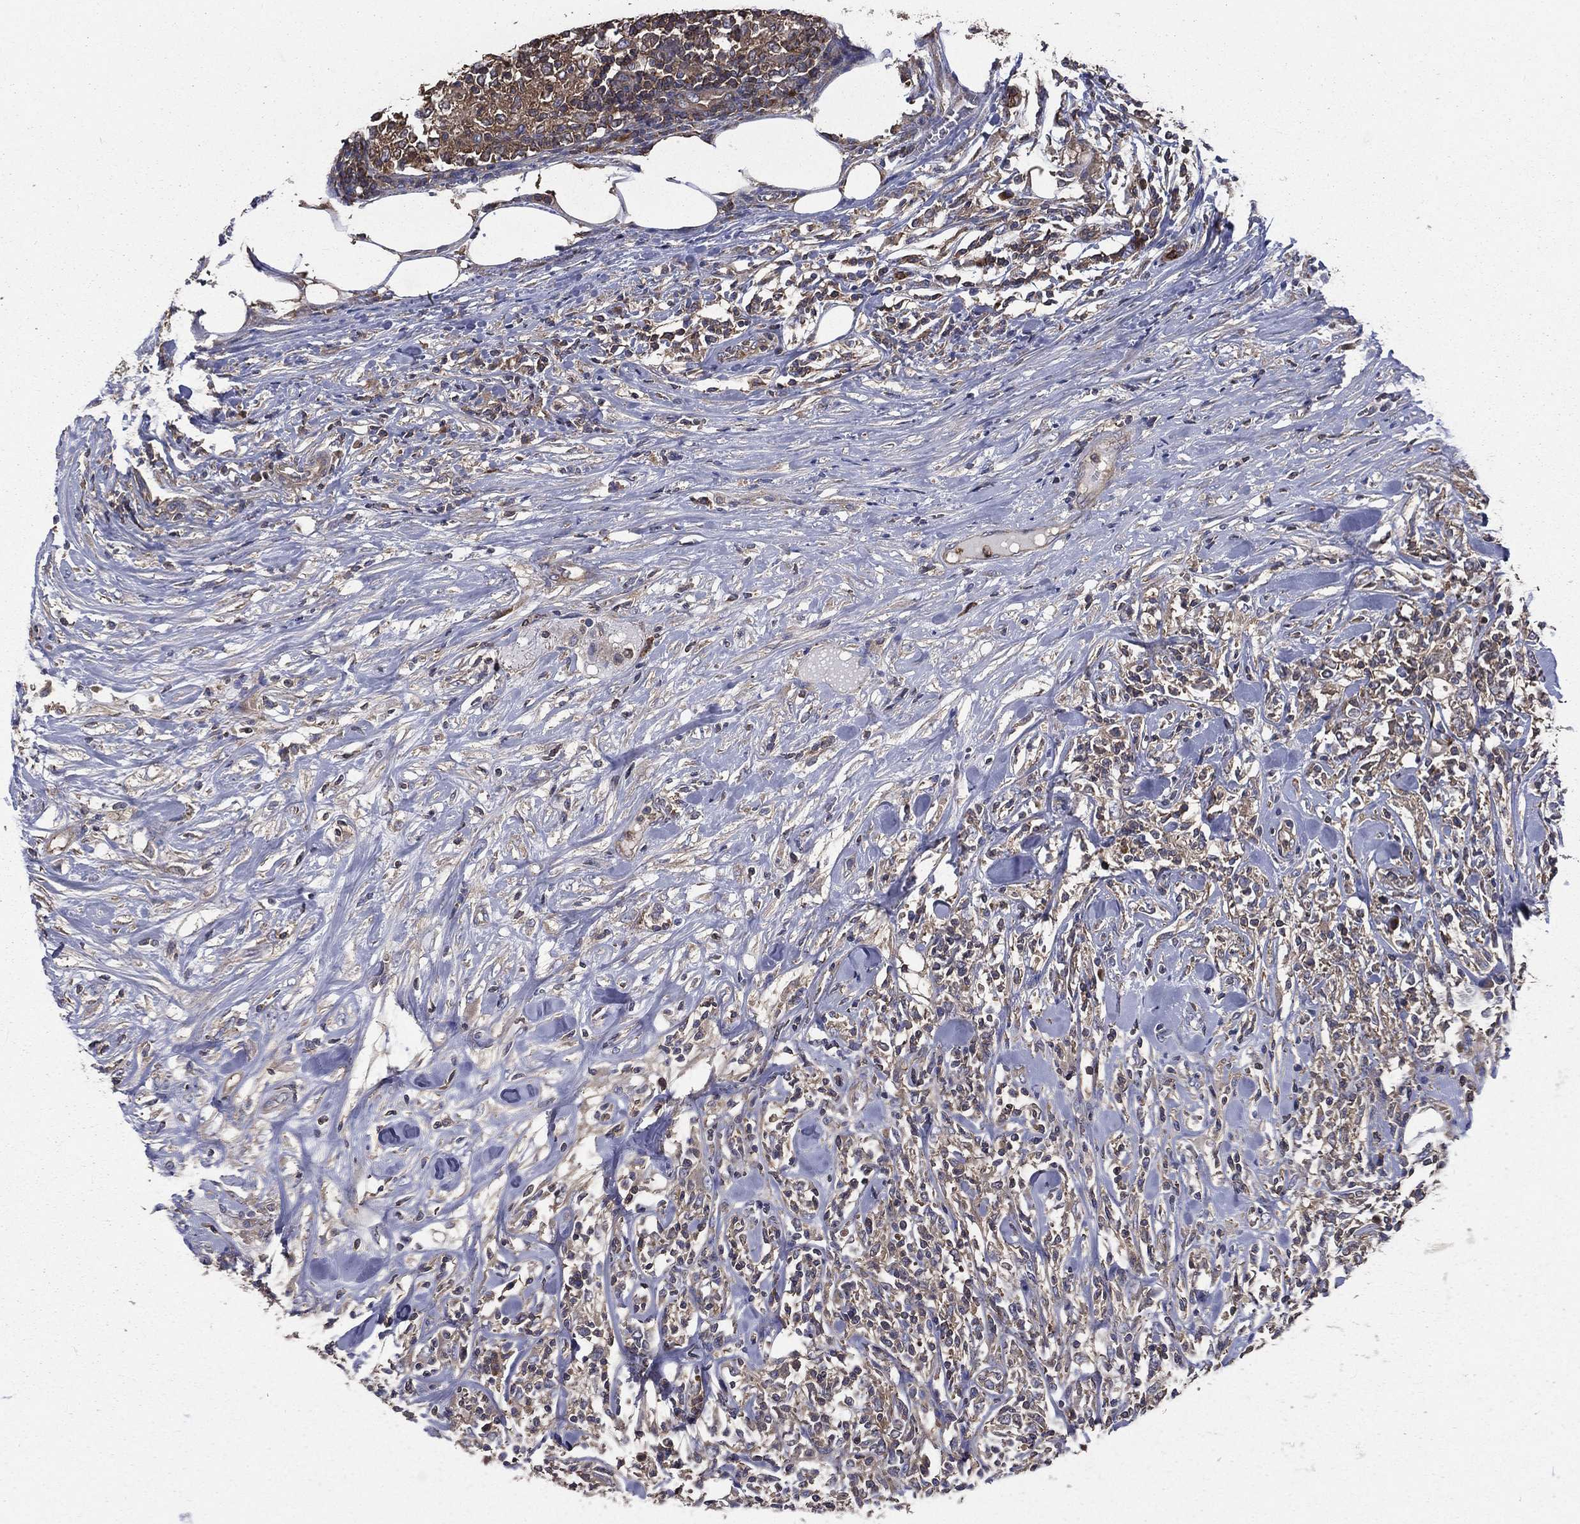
{"staining": {"intensity": "negative", "quantity": "none", "location": "none"}, "tissue": "lymphoma", "cell_type": "Tumor cells", "image_type": "cancer", "snomed": [{"axis": "morphology", "description": "Malignant lymphoma, non-Hodgkin's type, High grade"}, {"axis": "topography", "description": "Lymph node"}], "caption": "The IHC image has no significant staining in tumor cells of malignant lymphoma, non-Hodgkin's type (high-grade) tissue.", "gene": "SARS1", "patient": {"sex": "female", "age": 84}}